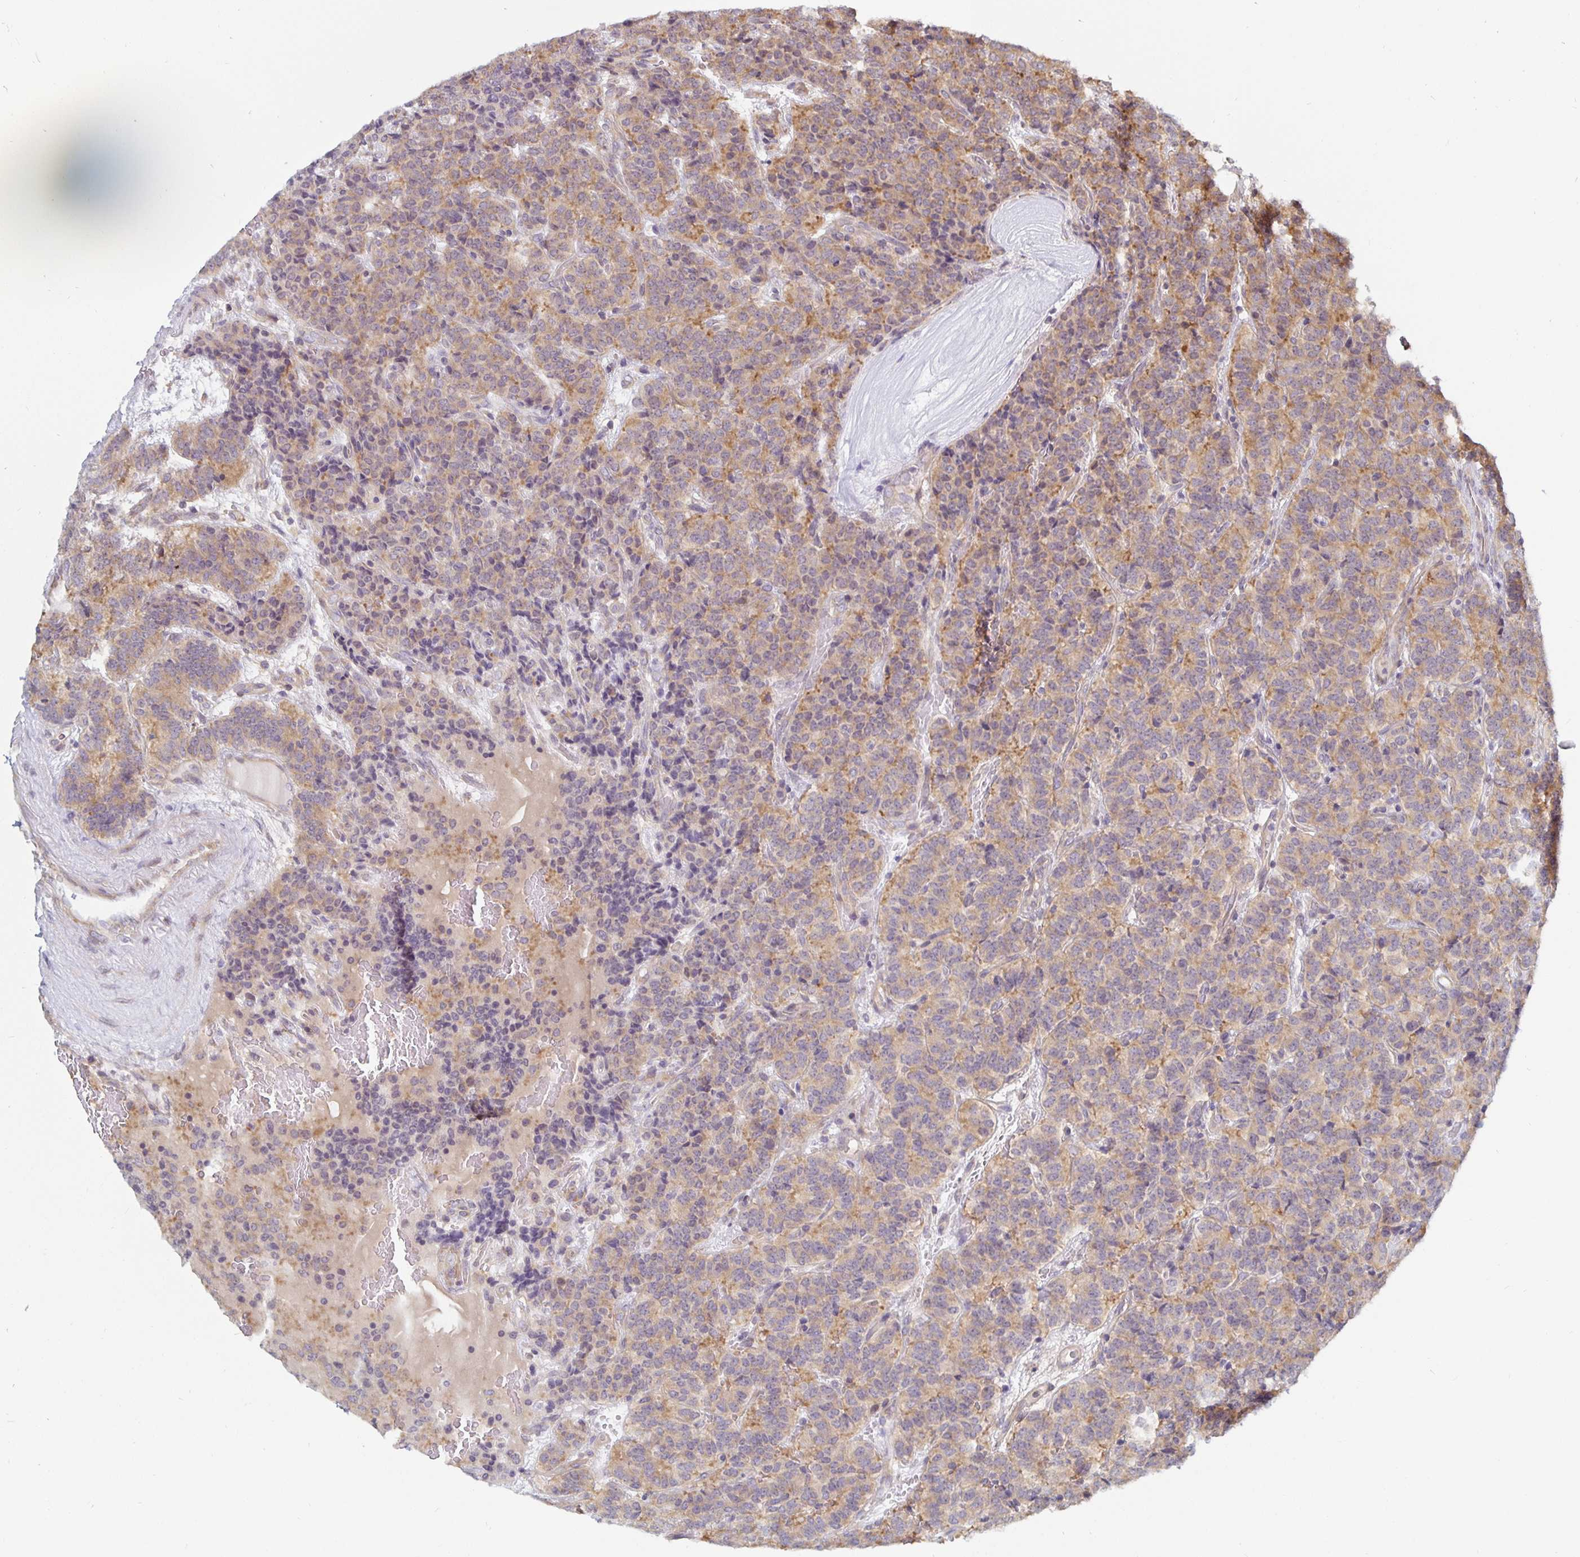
{"staining": {"intensity": "moderate", "quantity": ">75%", "location": "cytoplasmic/membranous"}, "tissue": "carcinoid", "cell_type": "Tumor cells", "image_type": "cancer", "snomed": [{"axis": "morphology", "description": "Carcinoid, malignant, NOS"}, {"axis": "topography", "description": "Pancreas"}], "caption": "This is an image of IHC staining of carcinoid, which shows moderate expression in the cytoplasmic/membranous of tumor cells.", "gene": "PDAP1", "patient": {"sex": "male", "age": 36}}